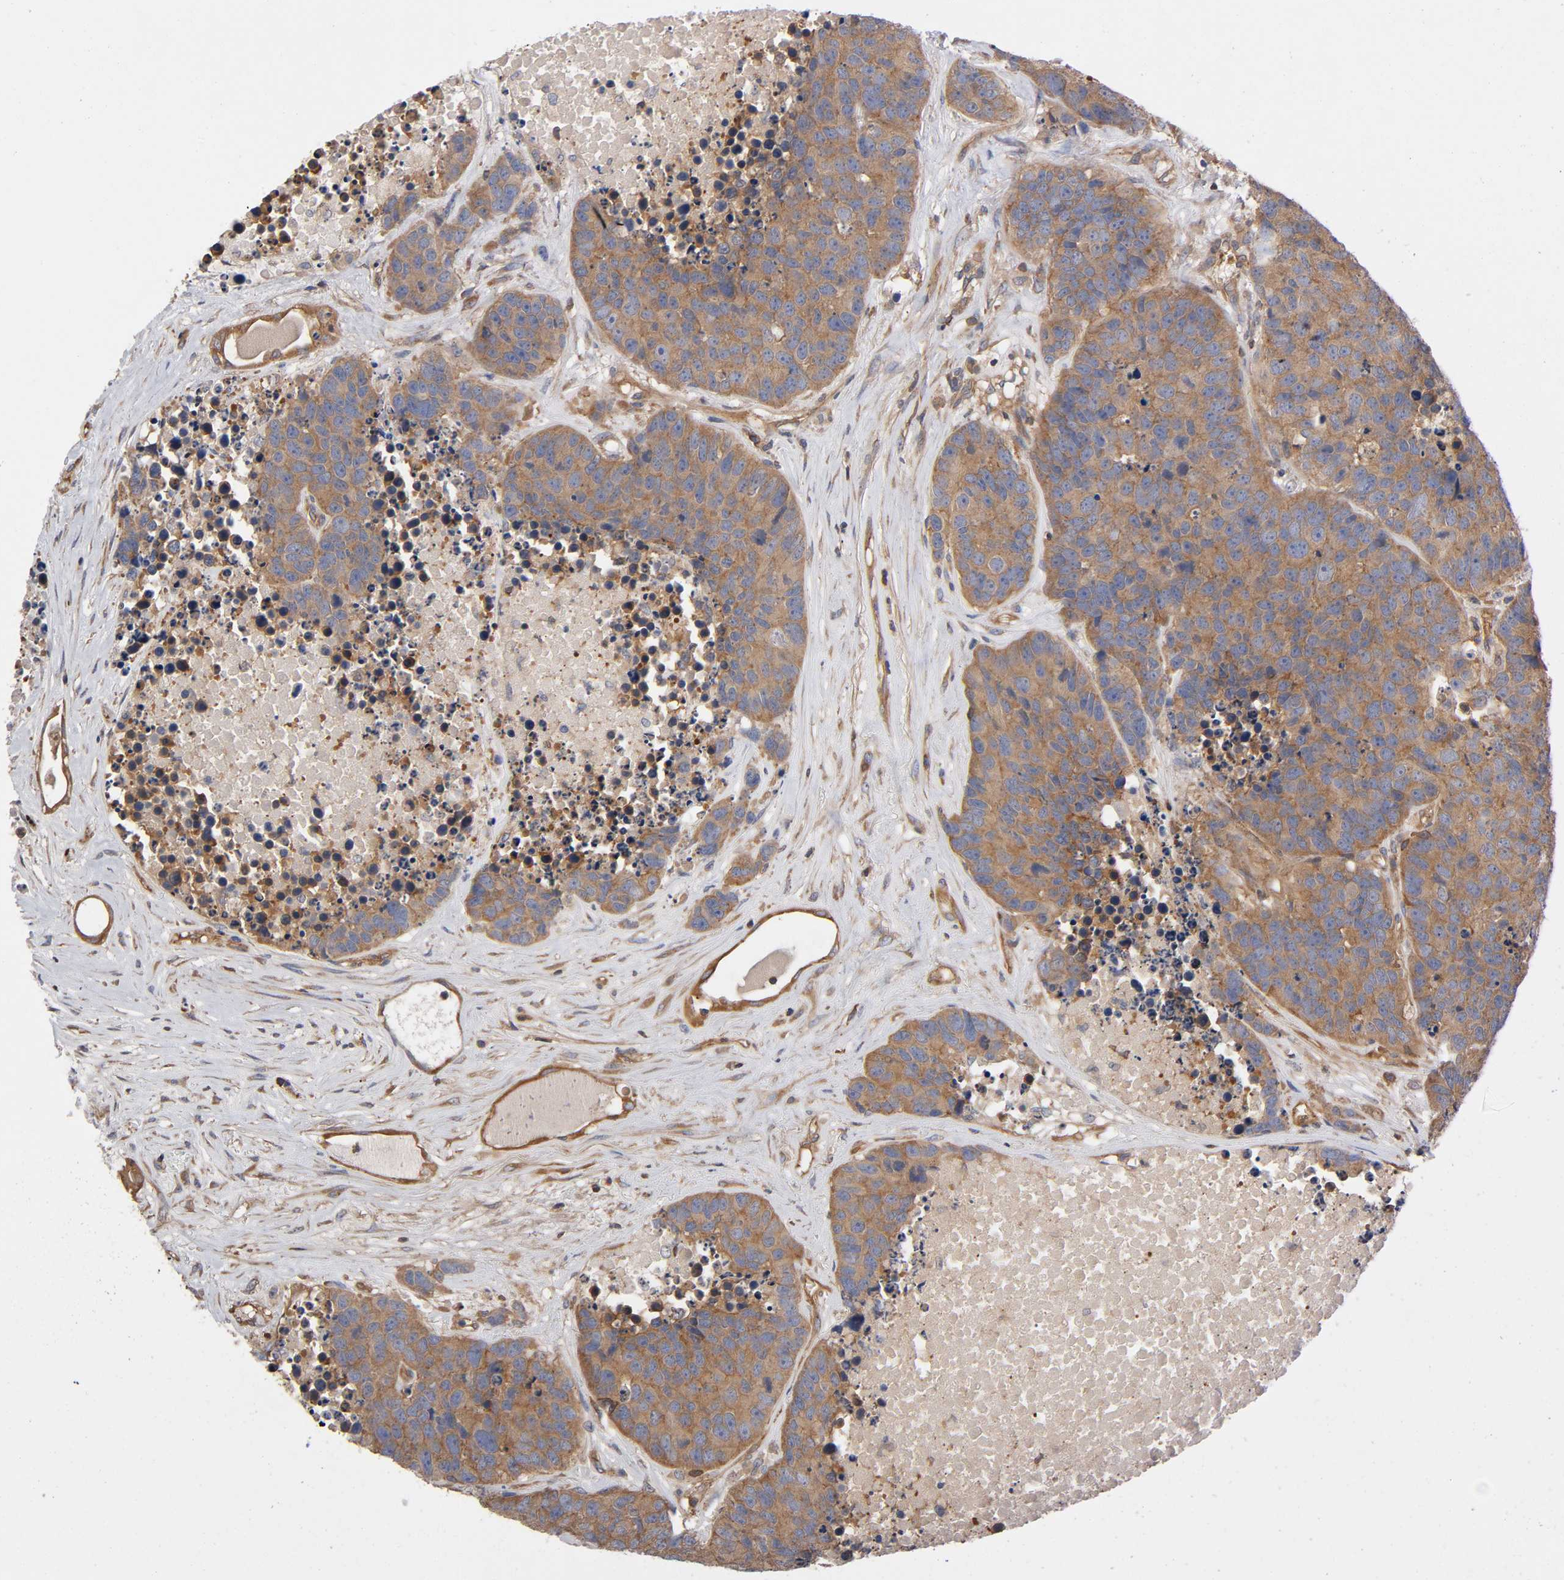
{"staining": {"intensity": "moderate", "quantity": ">75%", "location": "cytoplasmic/membranous"}, "tissue": "carcinoid", "cell_type": "Tumor cells", "image_type": "cancer", "snomed": [{"axis": "morphology", "description": "Carcinoid, malignant, NOS"}, {"axis": "topography", "description": "Lung"}], "caption": "Protein staining of carcinoid tissue shows moderate cytoplasmic/membranous expression in approximately >75% of tumor cells.", "gene": "LAMTOR2", "patient": {"sex": "male", "age": 60}}